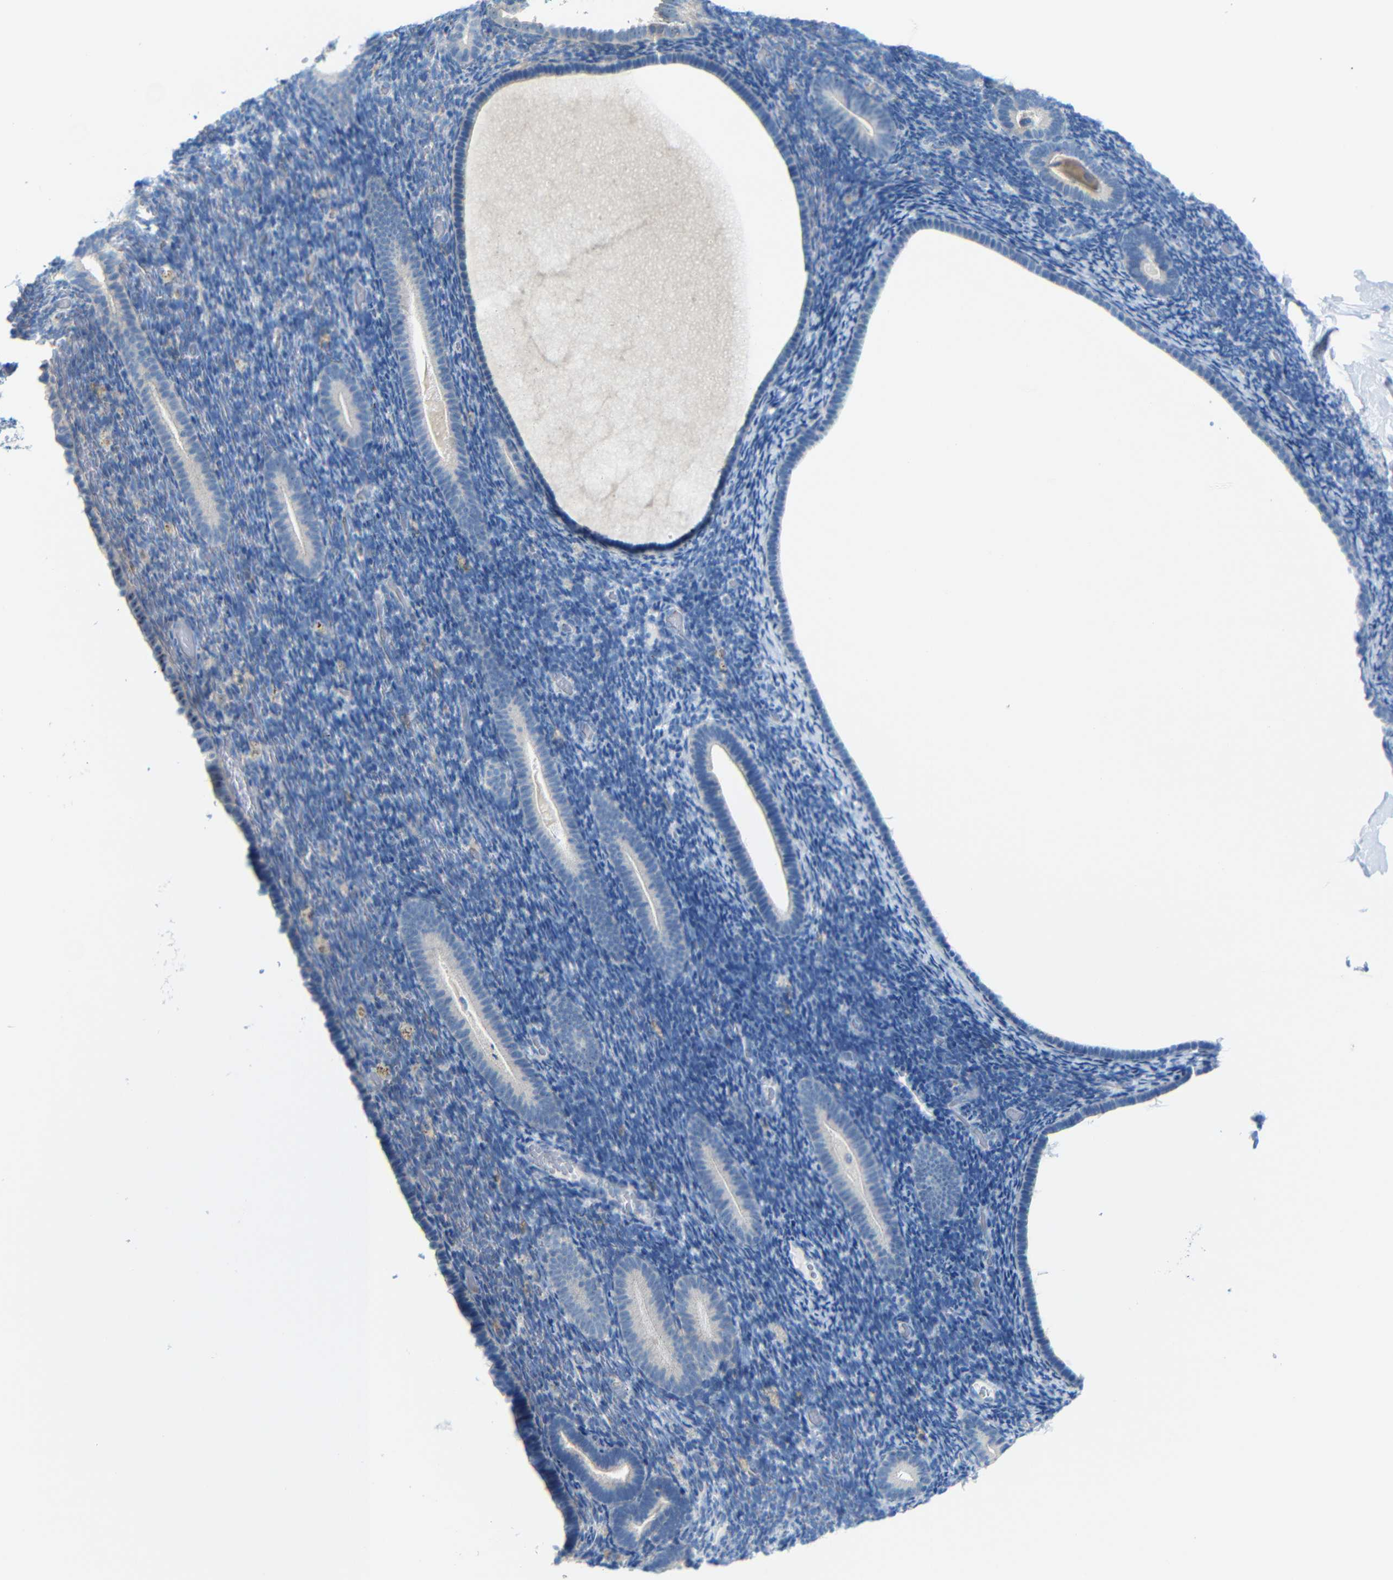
{"staining": {"intensity": "negative", "quantity": "none", "location": "none"}, "tissue": "endometrium", "cell_type": "Cells in endometrial stroma", "image_type": "normal", "snomed": [{"axis": "morphology", "description": "Normal tissue, NOS"}, {"axis": "topography", "description": "Endometrium"}], "caption": "The image exhibits no staining of cells in endometrial stroma in normal endometrium.", "gene": "C1orf210", "patient": {"sex": "female", "age": 51}}